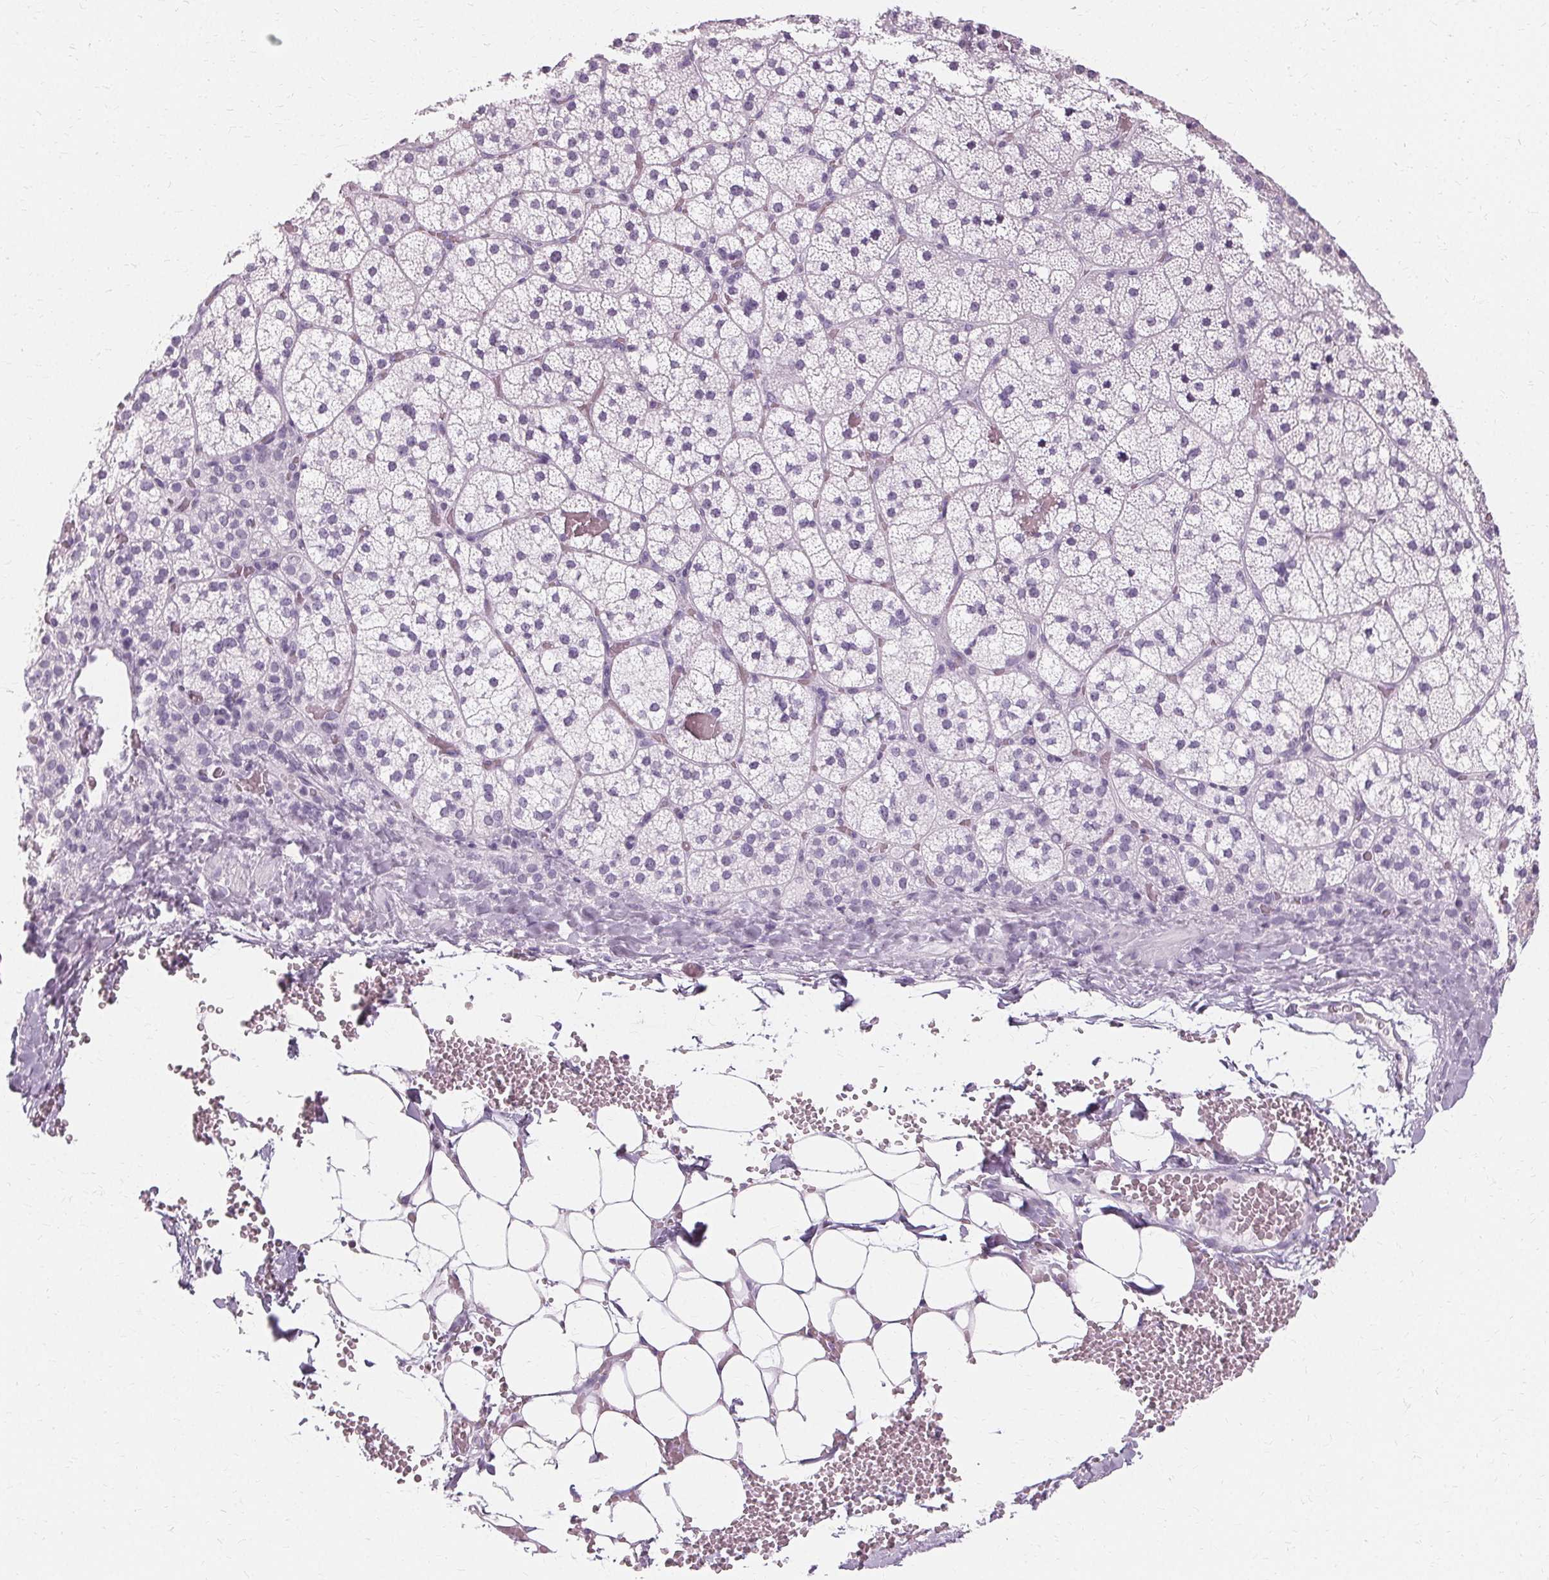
{"staining": {"intensity": "negative", "quantity": "none", "location": "none"}, "tissue": "adrenal gland", "cell_type": "Glandular cells", "image_type": "normal", "snomed": [{"axis": "morphology", "description": "Normal tissue, NOS"}, {"axis": "topography", "description": "Adrenal gland"}], "caption": "IHC histopathology image of unremarkable adrenal gland: human adrenal gland stained with DAB (3,3'-diaminobenzidine) reveals no significant protein positivity in glandular cells. (DAB (3,3'-diaminobenzidine) IHC, high magnification).", "gene": "KRT6A", "patient": {"sex": "male", "age": 53}}